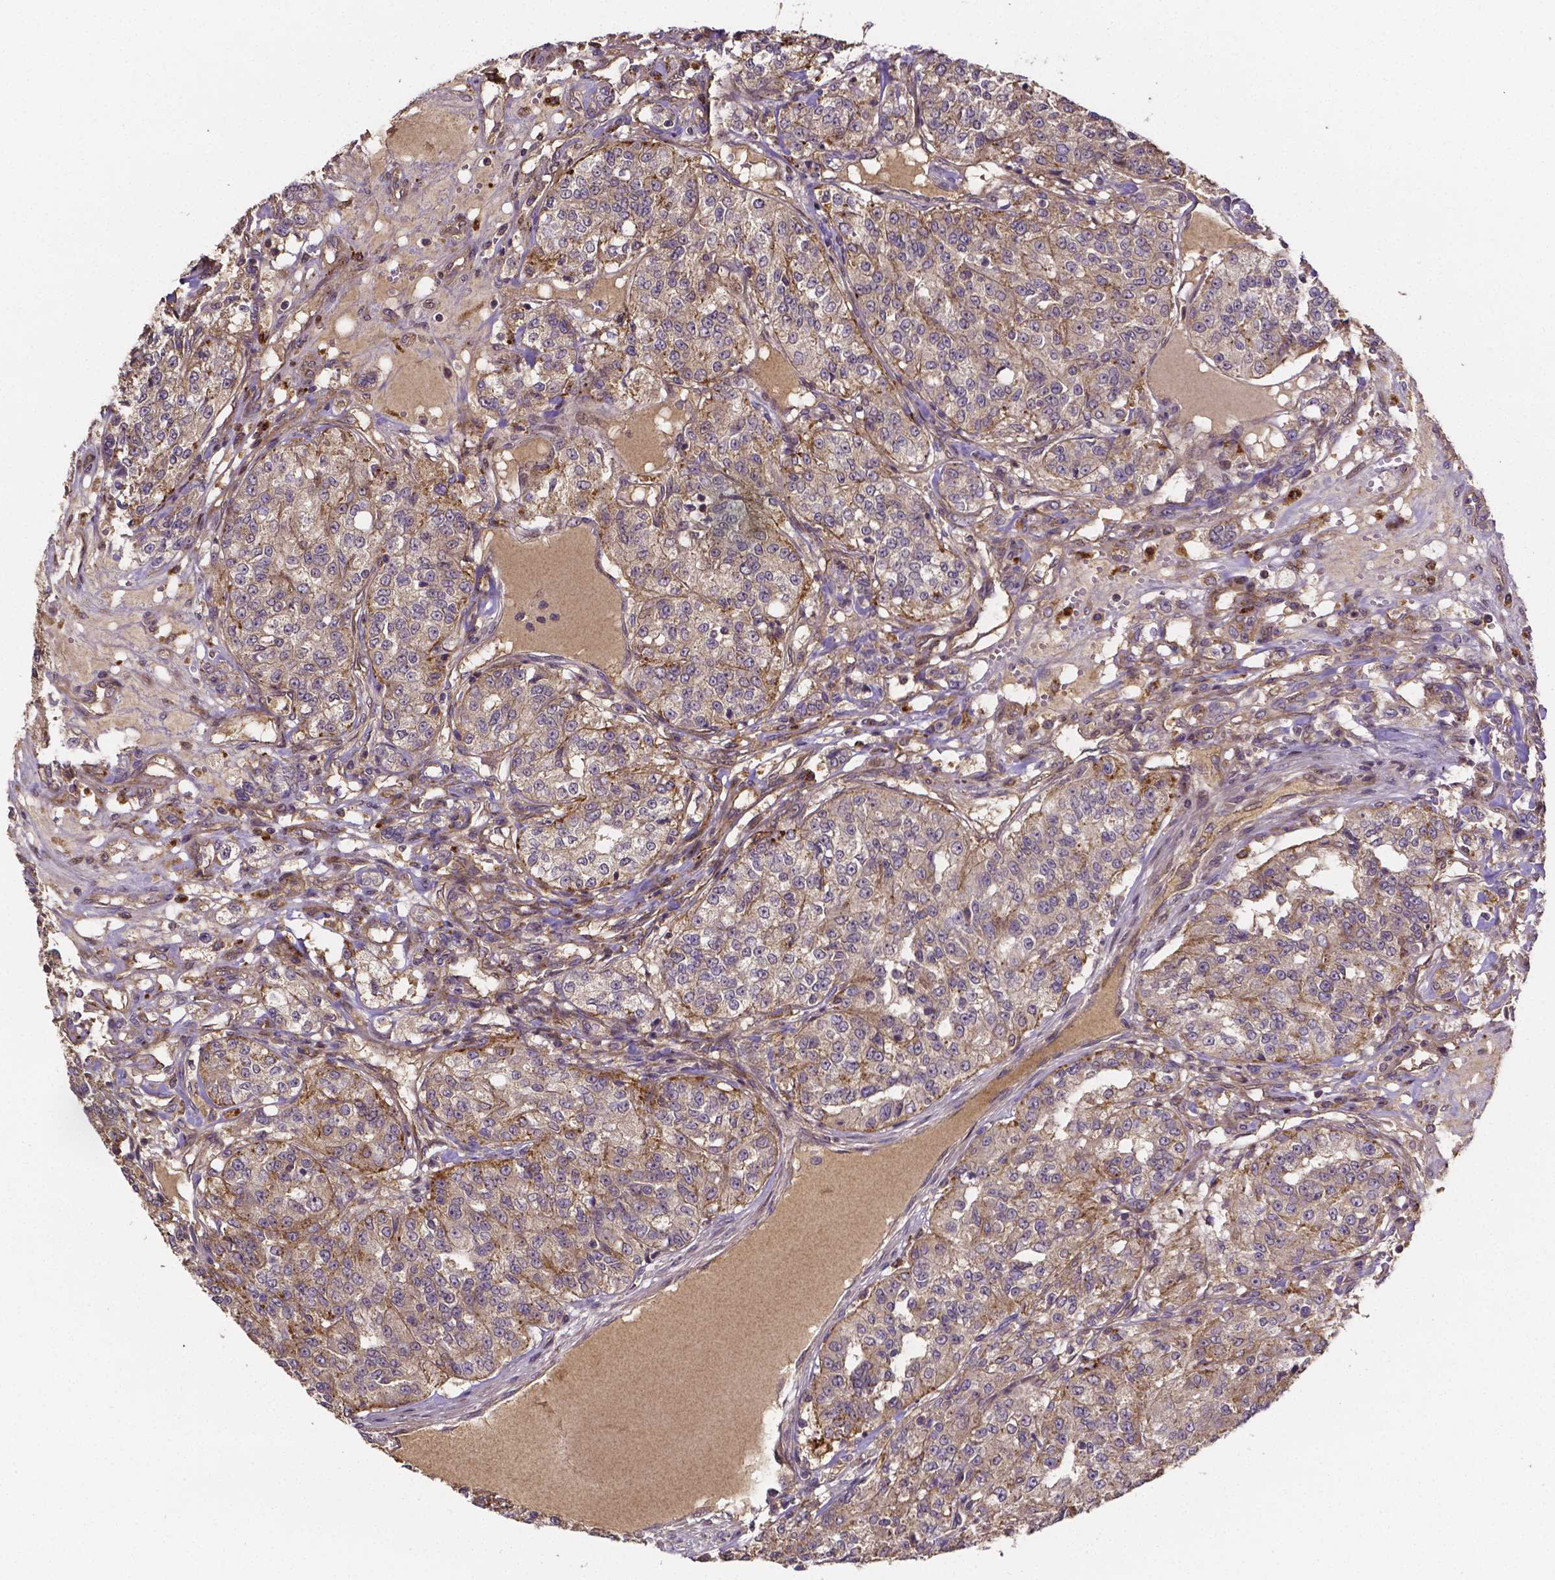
{"staining": {"intensity": "weak", "quantity": "<25%", "location": "cytoplasmic/membranous"}, "tissue": "renal cancer", "cell_type": "Tumor cells", "image_type": "cancer", "snomed": [{"axis": "morphology", "description": "Adenocarcinoma, NOS"}, {"axis": "topography", "description": "Kidney"}], "caption": "DAB (3,3'-diaminobenzidine) immunohistochemical staining of renal adenocarcinoma shows no significant staining in tumor cells. (Brightfield microscopy of DAB immunohistochemistry at high magnification).", "gene": "RNF123", "patient": {"sex": "female", "age": 63}}